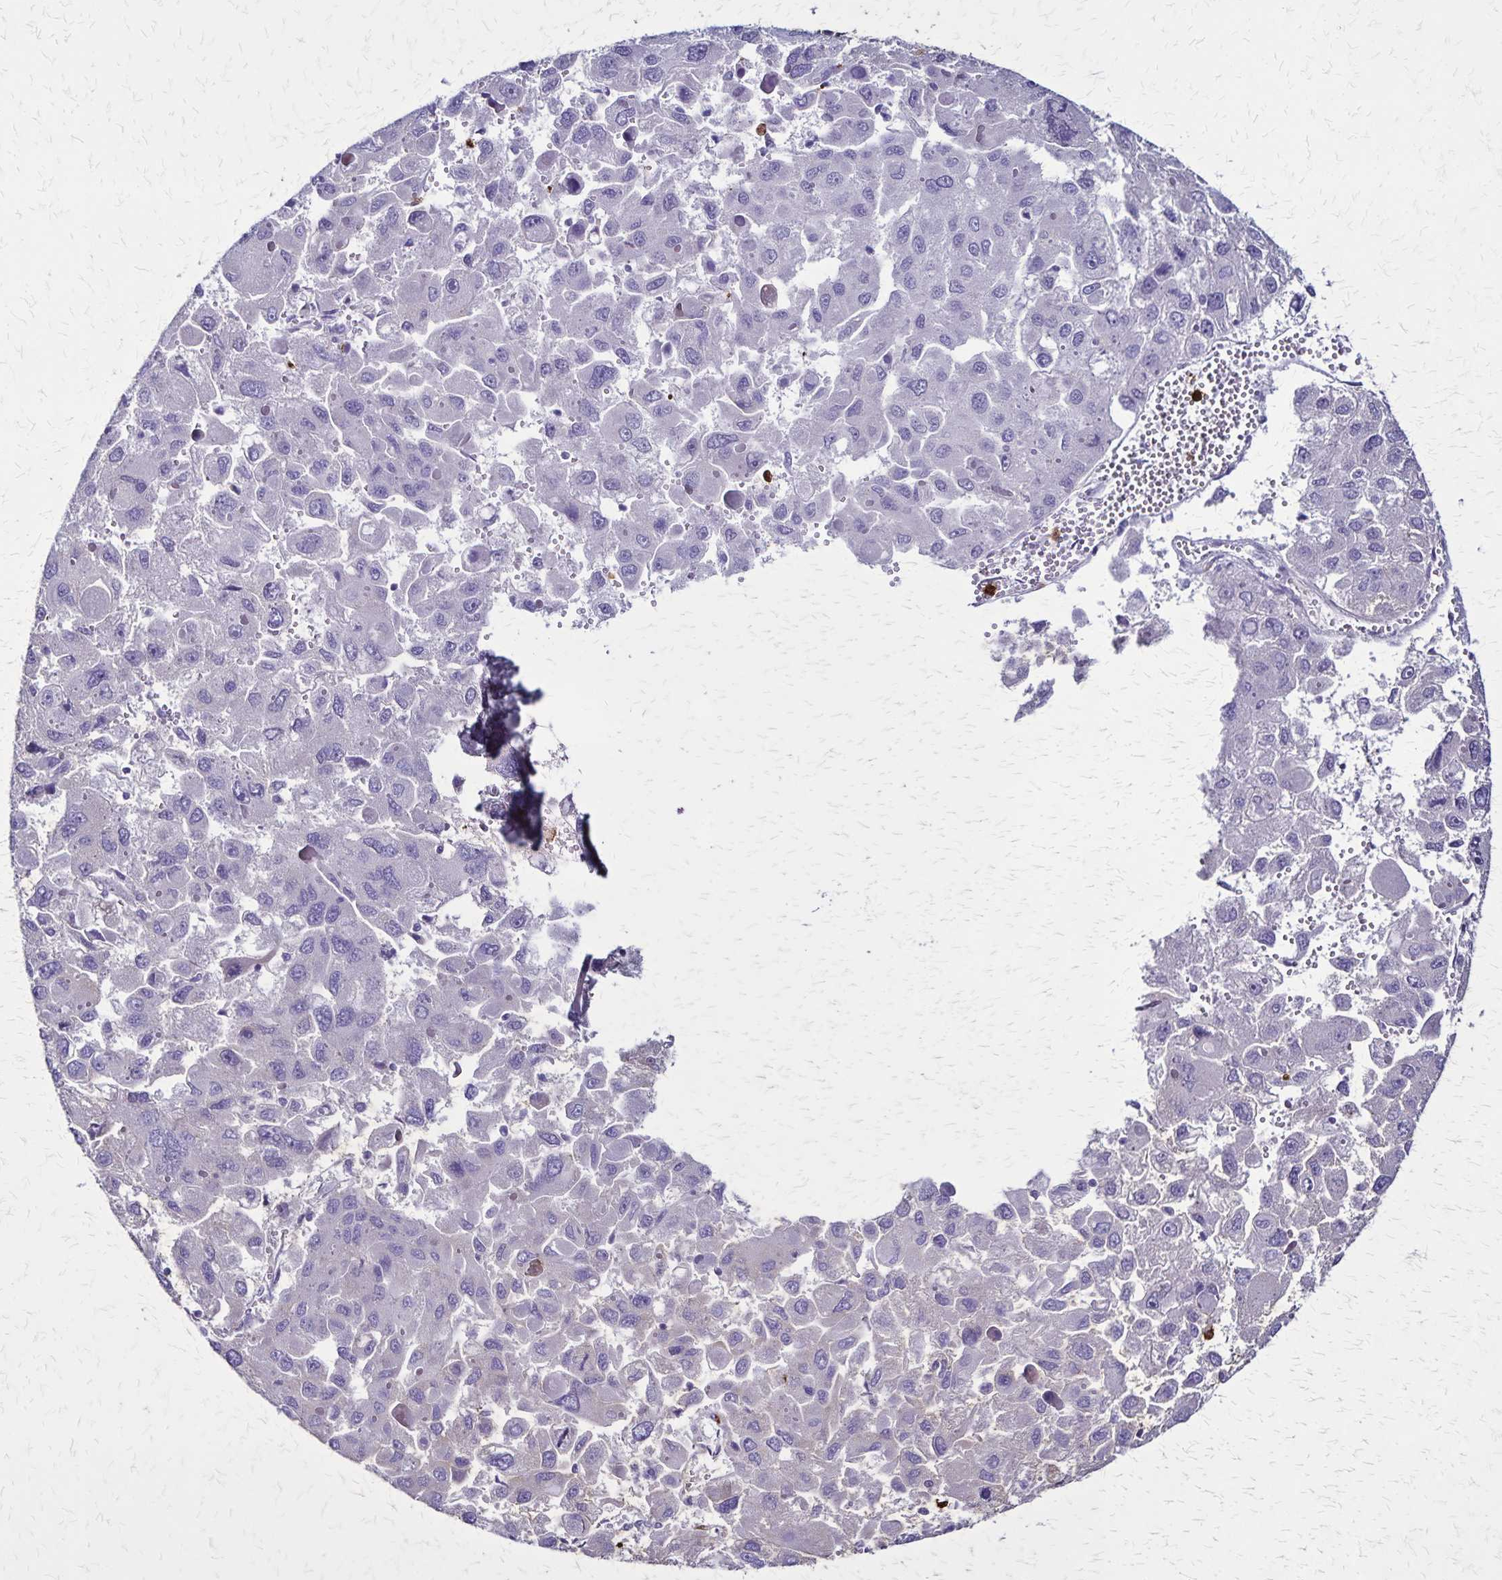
{"staining": {"intensity": "negative", "quantity": "none", "location": "none"}, "tissue": "liver cancer", "cell_type": "Tumor cells", "image_type": "cancer", "snomed": [{"axis": "morphology", "description": "Carcinoma, Hepatocellular, NOS"}, {"axis": "topography", "description": "Liver"}], "caption": "This is an immunohistochemistry (IHC) photomicrograph of human liver cancer. There is no positivity in tumor cells.", "gene": "ULBP3", "patient": {"sex": "female", "age": 41}}